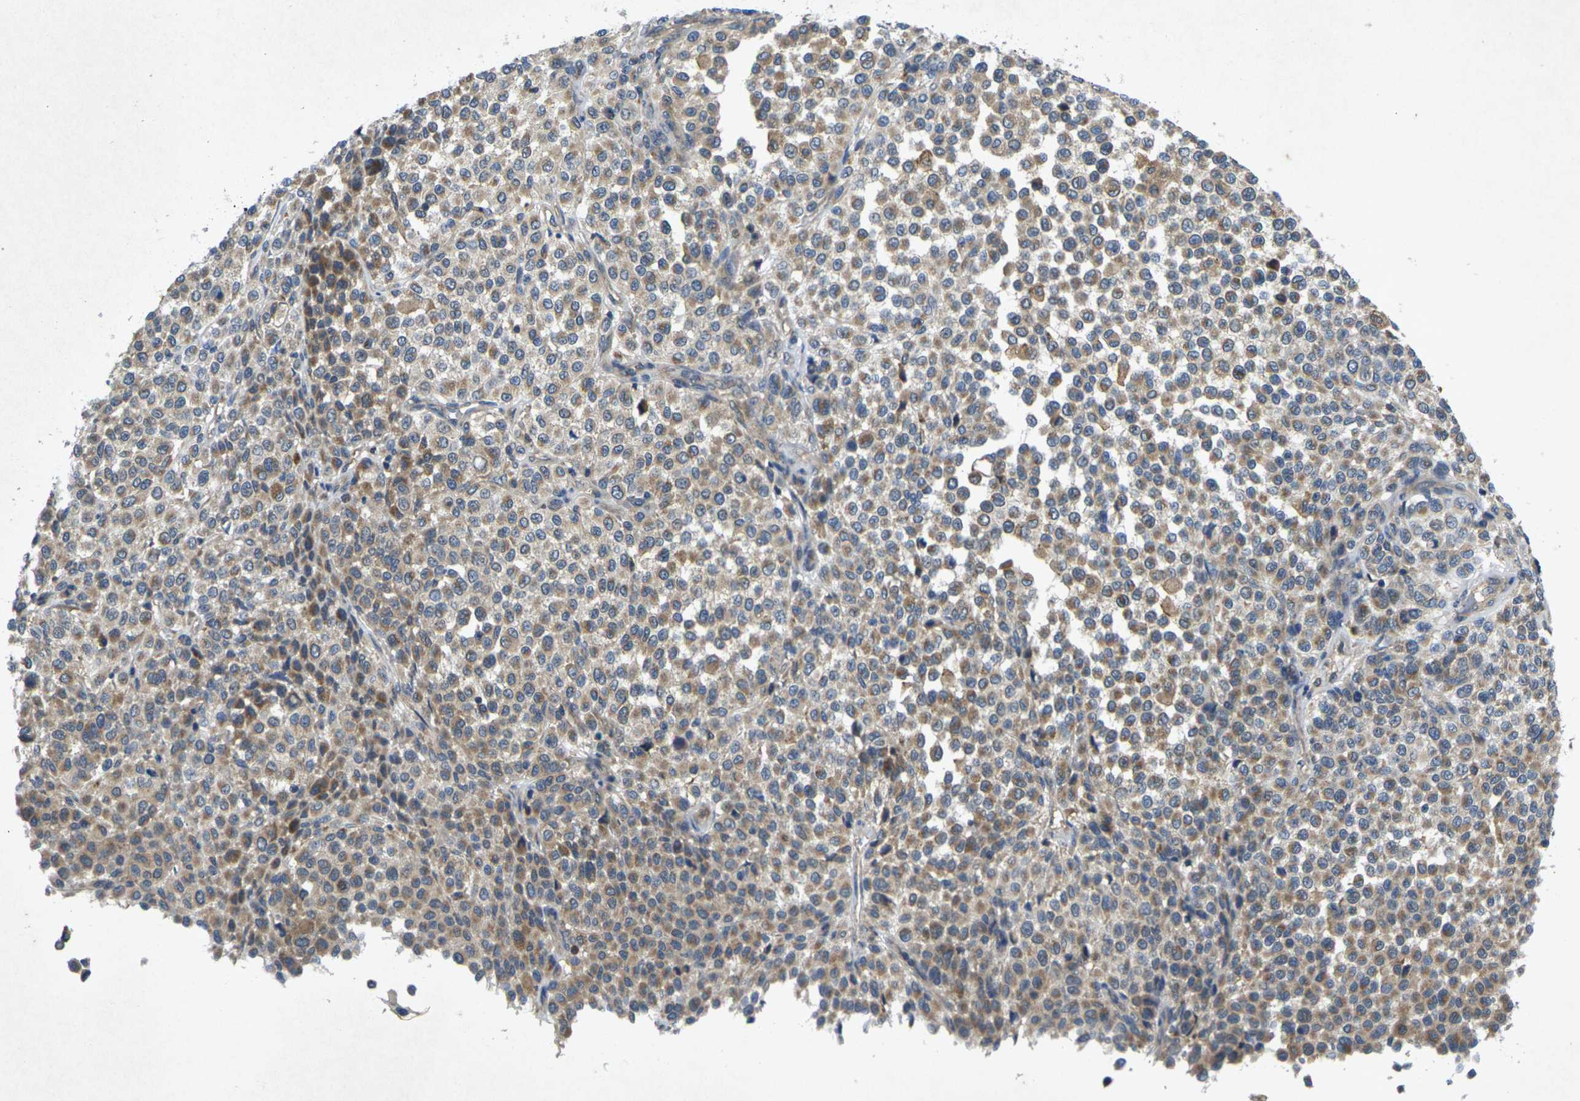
{"staining": {"intensity": "moderate", "quantity": "25%-75%", "location": "cytoplasmic/membranous"}, "tissue": "melanoma", "cell_type": "Tumor cells", "image_type": "cancer", "snomed": [{"axis": "morphology", "description": "Malignant melanoma, Metastatic site"}, {"axis": "topography", "description": "Pancreas"}], "caption": "The micrograph reveals a brown stain indicating the presence of a protein in the cytoplasmic/membranous of tumor cells in melanoma. Ihc stains the protein of interest in brown and the nuclei are stained blue.", "gene": "KIF1B", "patient": {"sex": "female", "age": 30}}